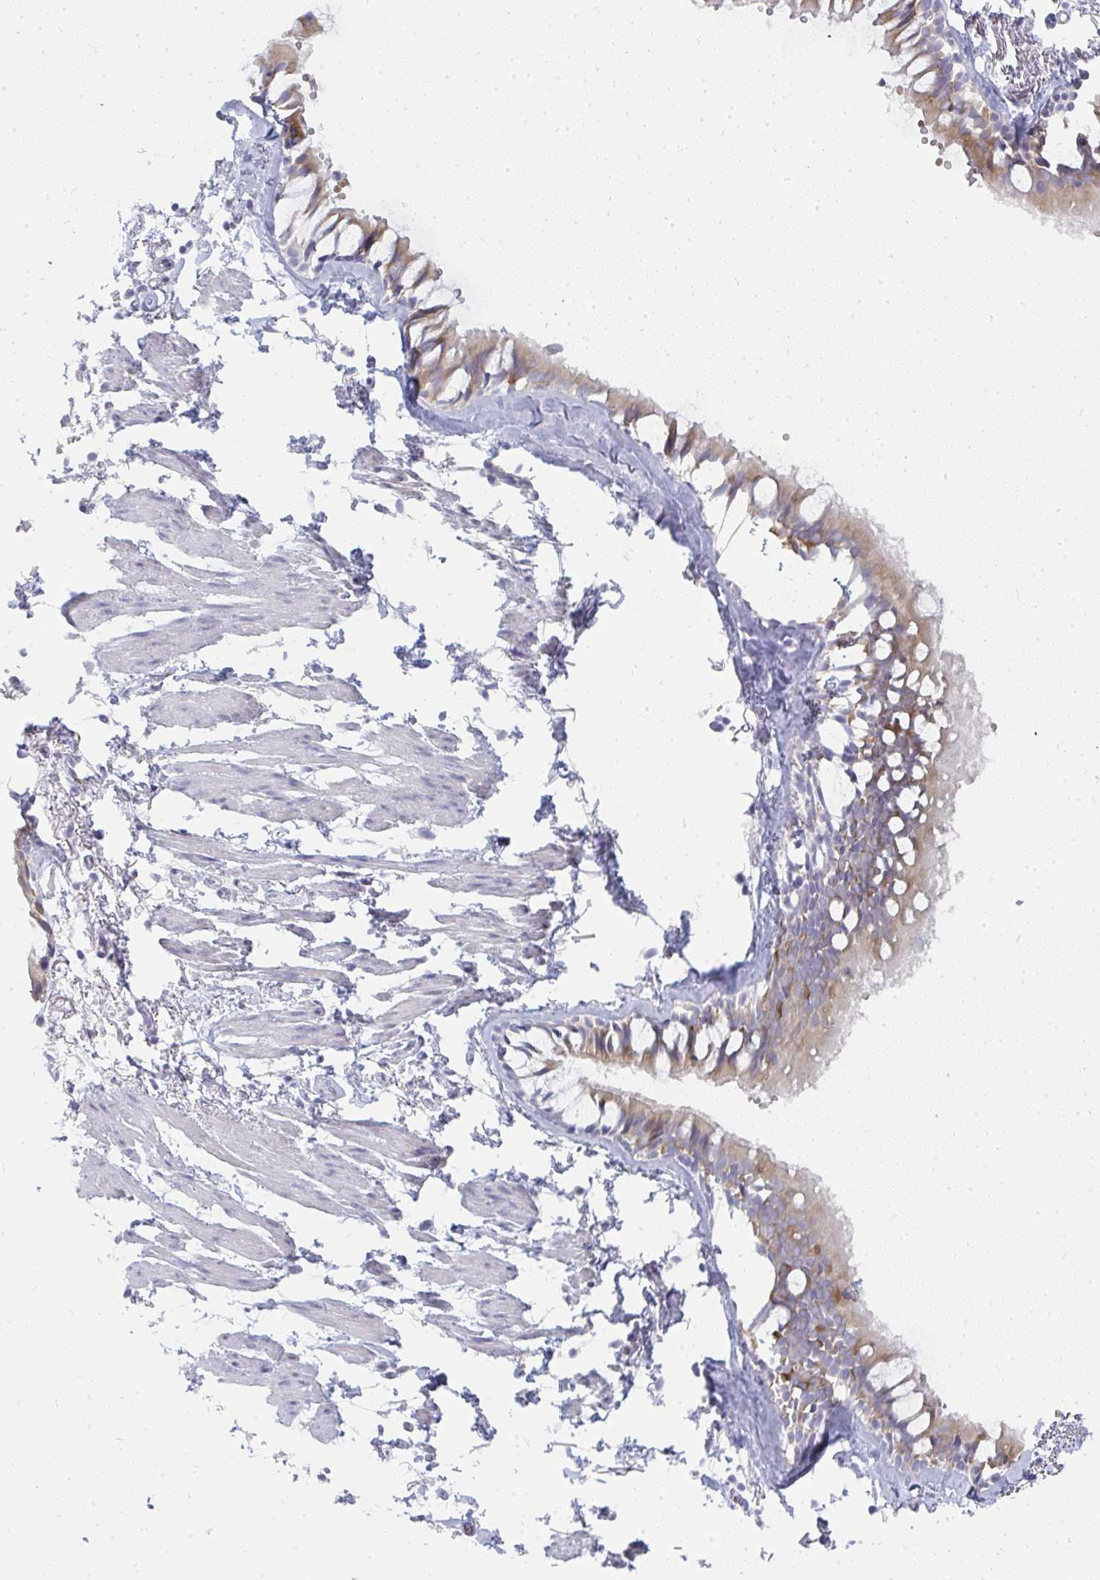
{"staining": {"intensity": "weak", "quantity": "25%-75%", "location": "cytoplasmic/membranous"}, "tissue": "bronchus", "cell_type": "Respiratory epithelial cells", "image_type": "normal", "snomed": [{"axis": "morphology", "description": "Normal tissue, NOS"}, {"axis": "topography", "description": "Cartilage tissue"}, {"axis": "topography", "description": "Bronchus"}, {"axis": "topography", "description": "Peripheral nerve tissue"}], "caption": "Bronchus stained with a brown dye exhibits weak cytoplasmic/membranous positive positivity in about 25%-75% of respiratory epithelial cells.", "gene": "SHB", "patient": {"sex": "female", "age": 59}}